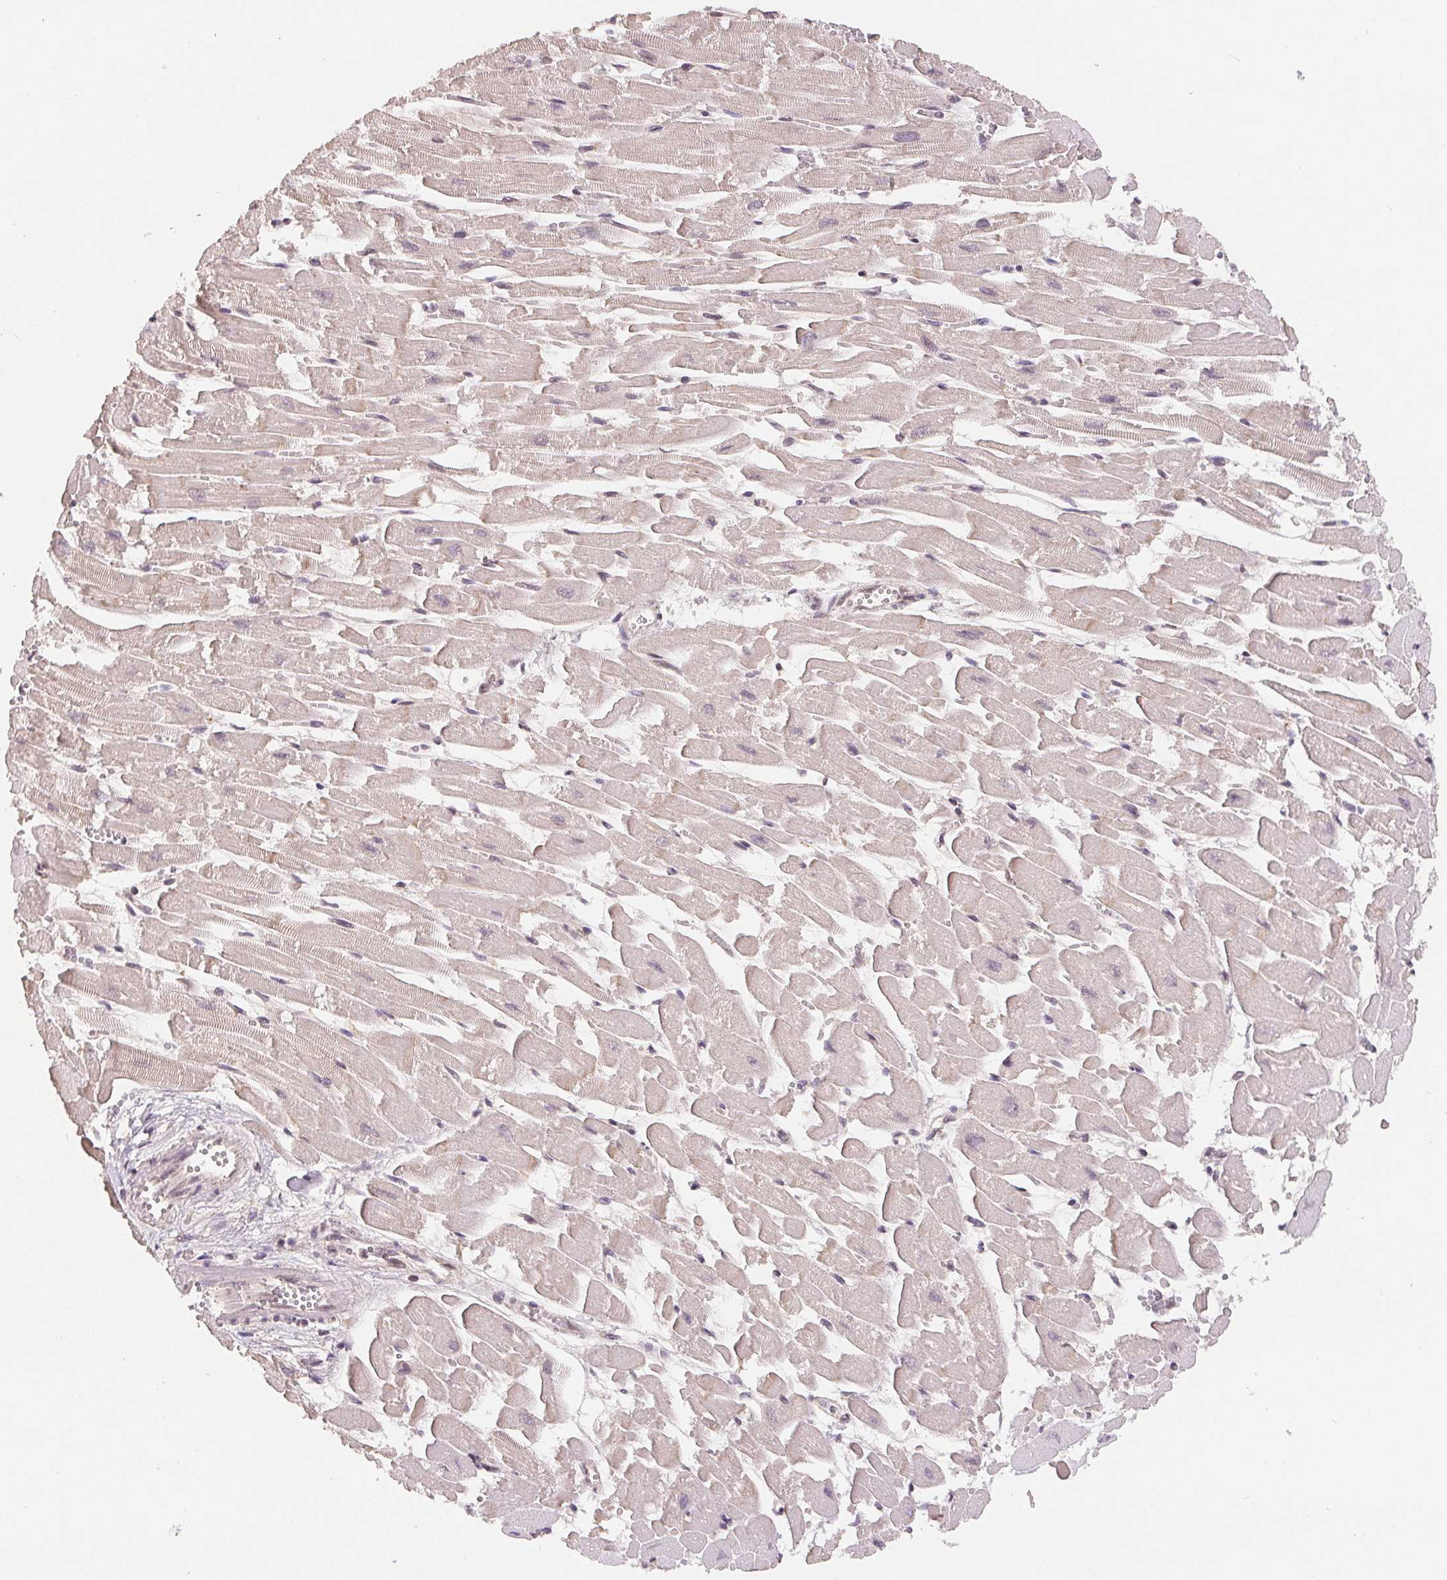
{"staining": {"intensity": "weak", "quantity": "<25%", "location": "nuclear"}, "tissue": "heart muscle", "cell_type": "Cardiomyocytes", "image_type": "normal", "snomed": [{"axis": "morphology", "description": "Normal tissue, NOS"}, {"axis": "topography", "description": "Heart"}], "caption": "Immunohistochemistry of benign human heart muscle displays no positivity in cardiomyocytes.", "gene": "HMGN3", "patient": {"sex": "female", "age": 52}}